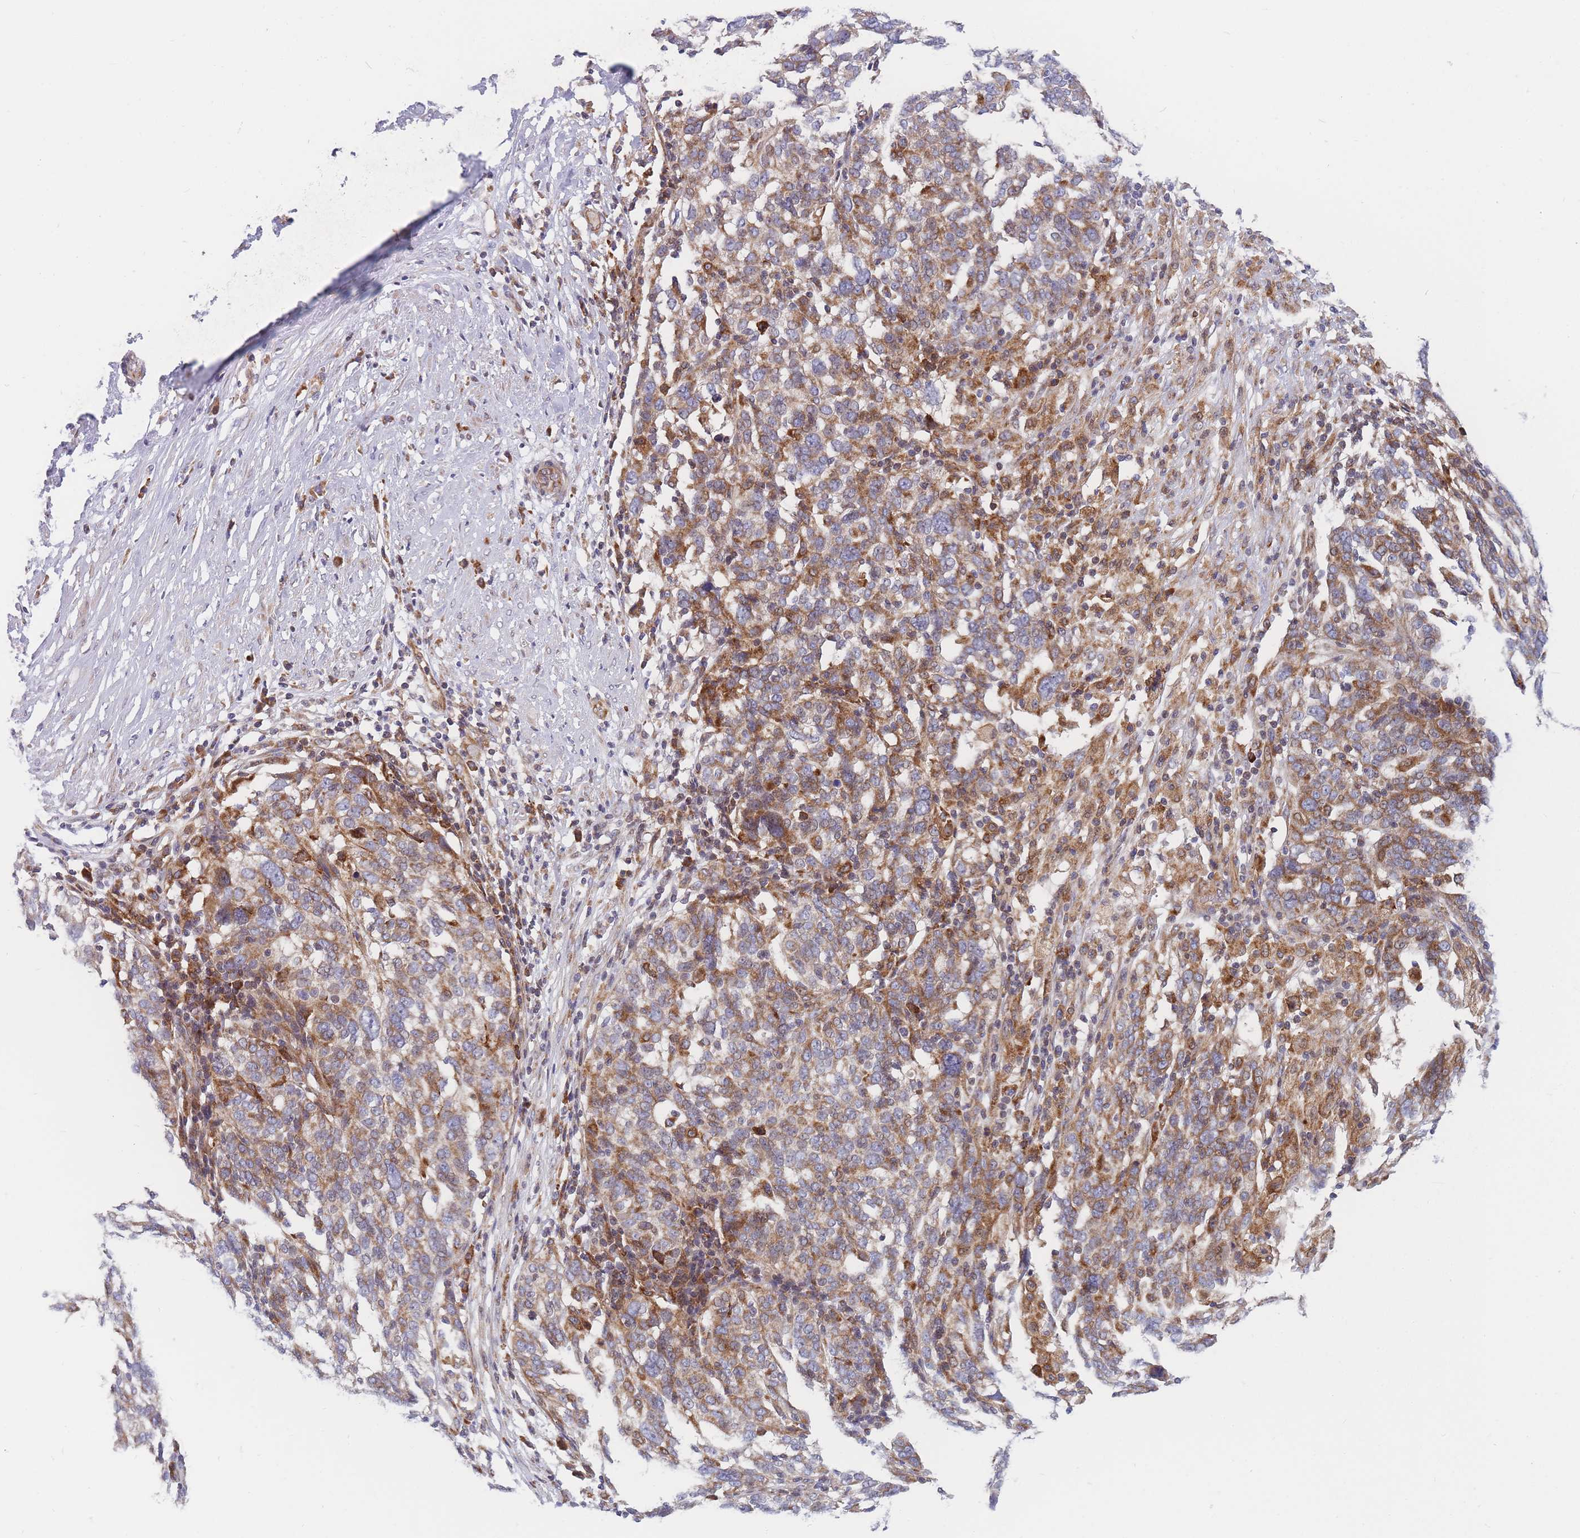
{"staining": {"intensity": "moderate", "quantity": "25%-75%", "location": "cytoplasmic/membranous"}, "tissue": "ovarian cancer", "cell_type": "Tumor cells", "image_type": "cancer", "snomed": [{"axis": "morphology", "description": "Cystadenocarcinoma, serous, NOS"}, {"axis": "topography", "description": "Ovary"}], "caption": "The immunohistochemical stain labels moderate cytoplasmic/membranous staining in tumor cells of ovarian cancer tissue. The protein is stained brown, and the nuclei are stained in blue (DAB (3,3'-diaminobenzidine) IHC with brightfield microscopy, high magnification).", "gene": "TMEM131L", "patient": {"sex": "female", "age": 59}}